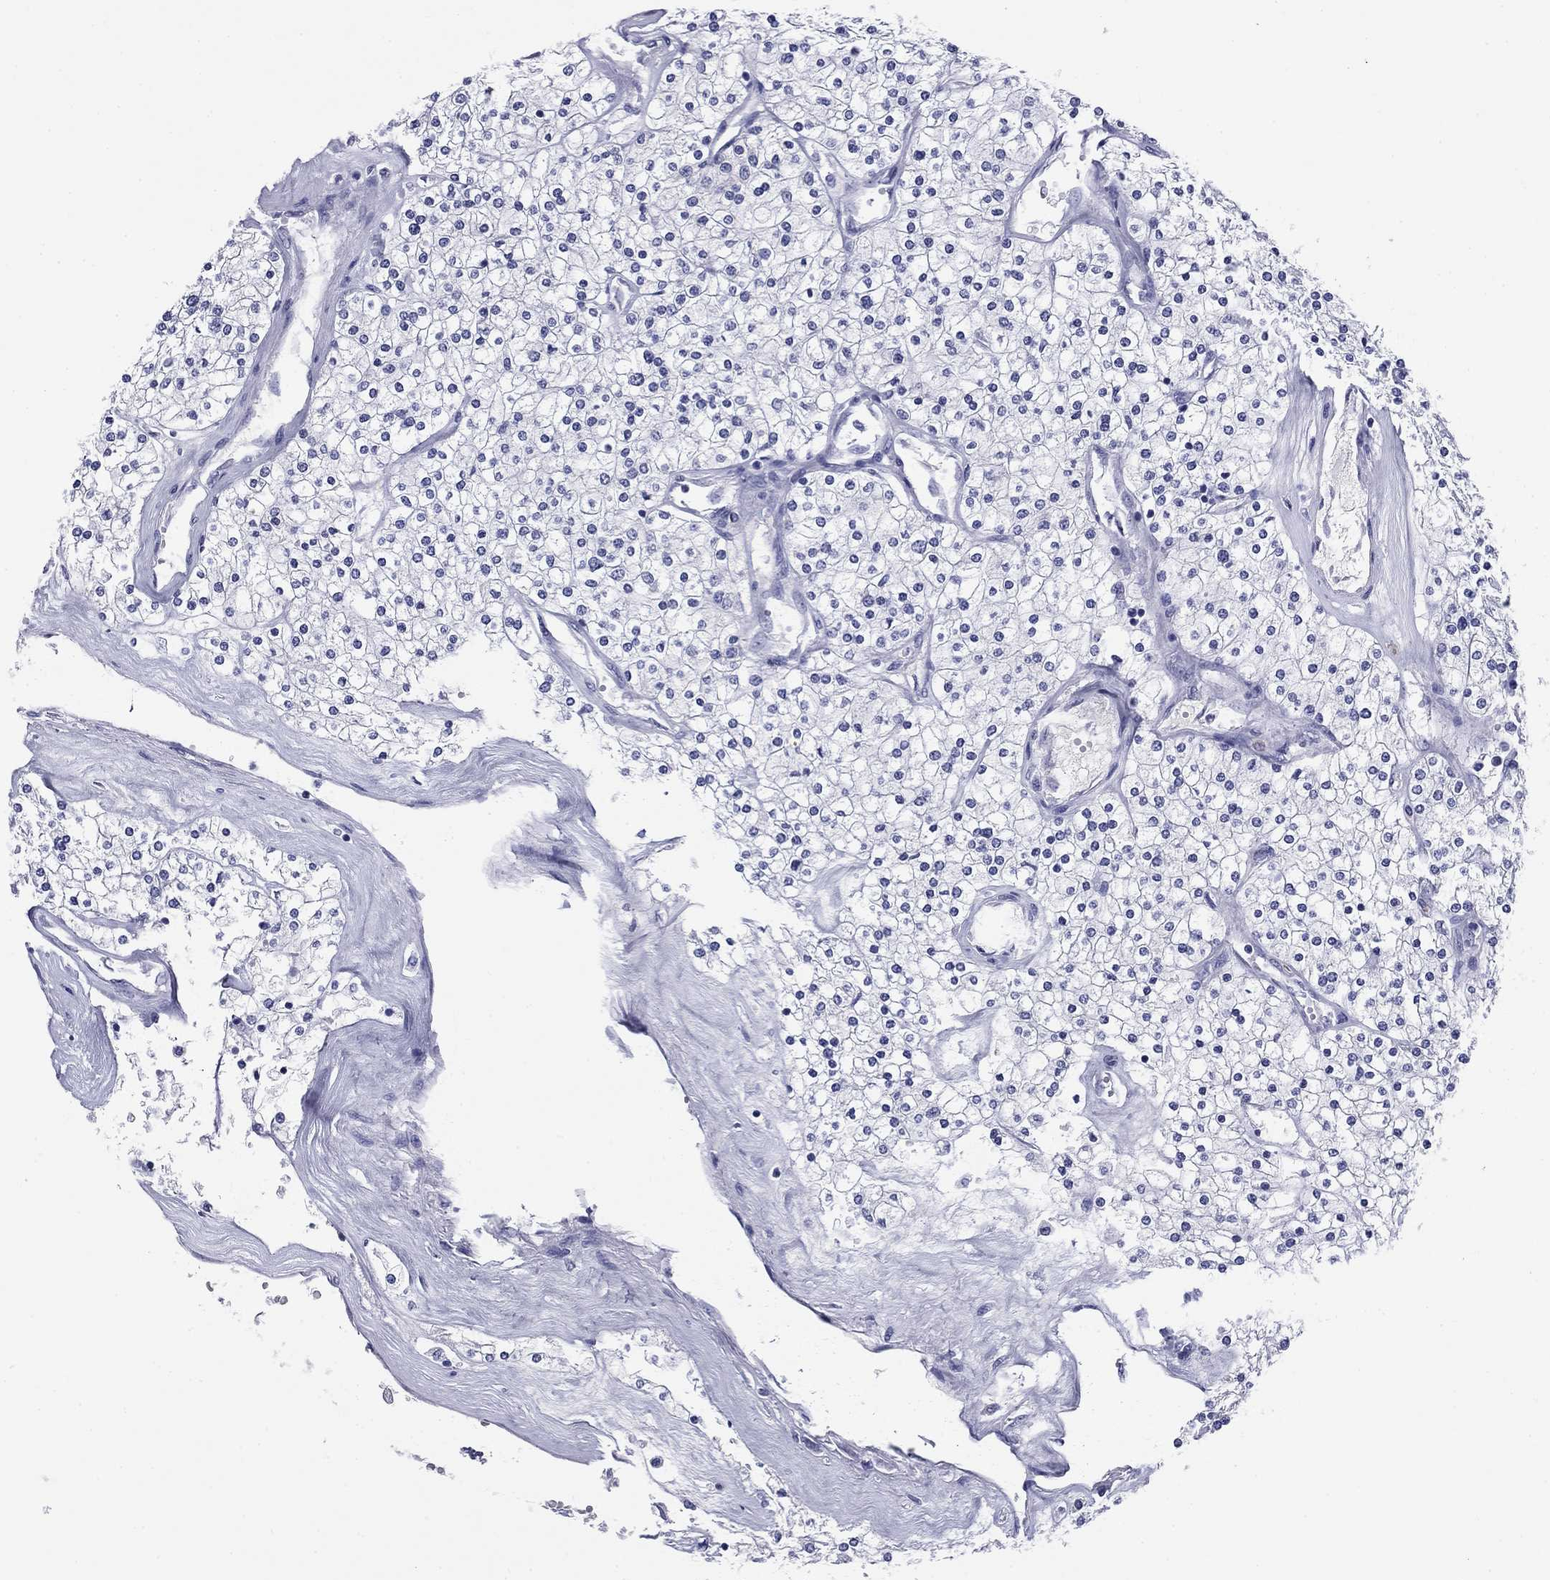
{"staining": {"intensity": "negative", "quantity": "none", "location": "none"}, "tissue": "renal cancer", "cell_type": "Tumor cells", "image_type": "cancer", "snomed": [{"axis": "morphology", "description": "Adenocarcinoma, NOS"}, {"axis": "topography", "description": "Kidney"}], "caption": "Immunohistochemical staining of human renal adenocarcinoma demonstrates no significant positivity in tumor cells.", "gene": "ABCC2", "patient": {"sex": "male", "age": 80}}